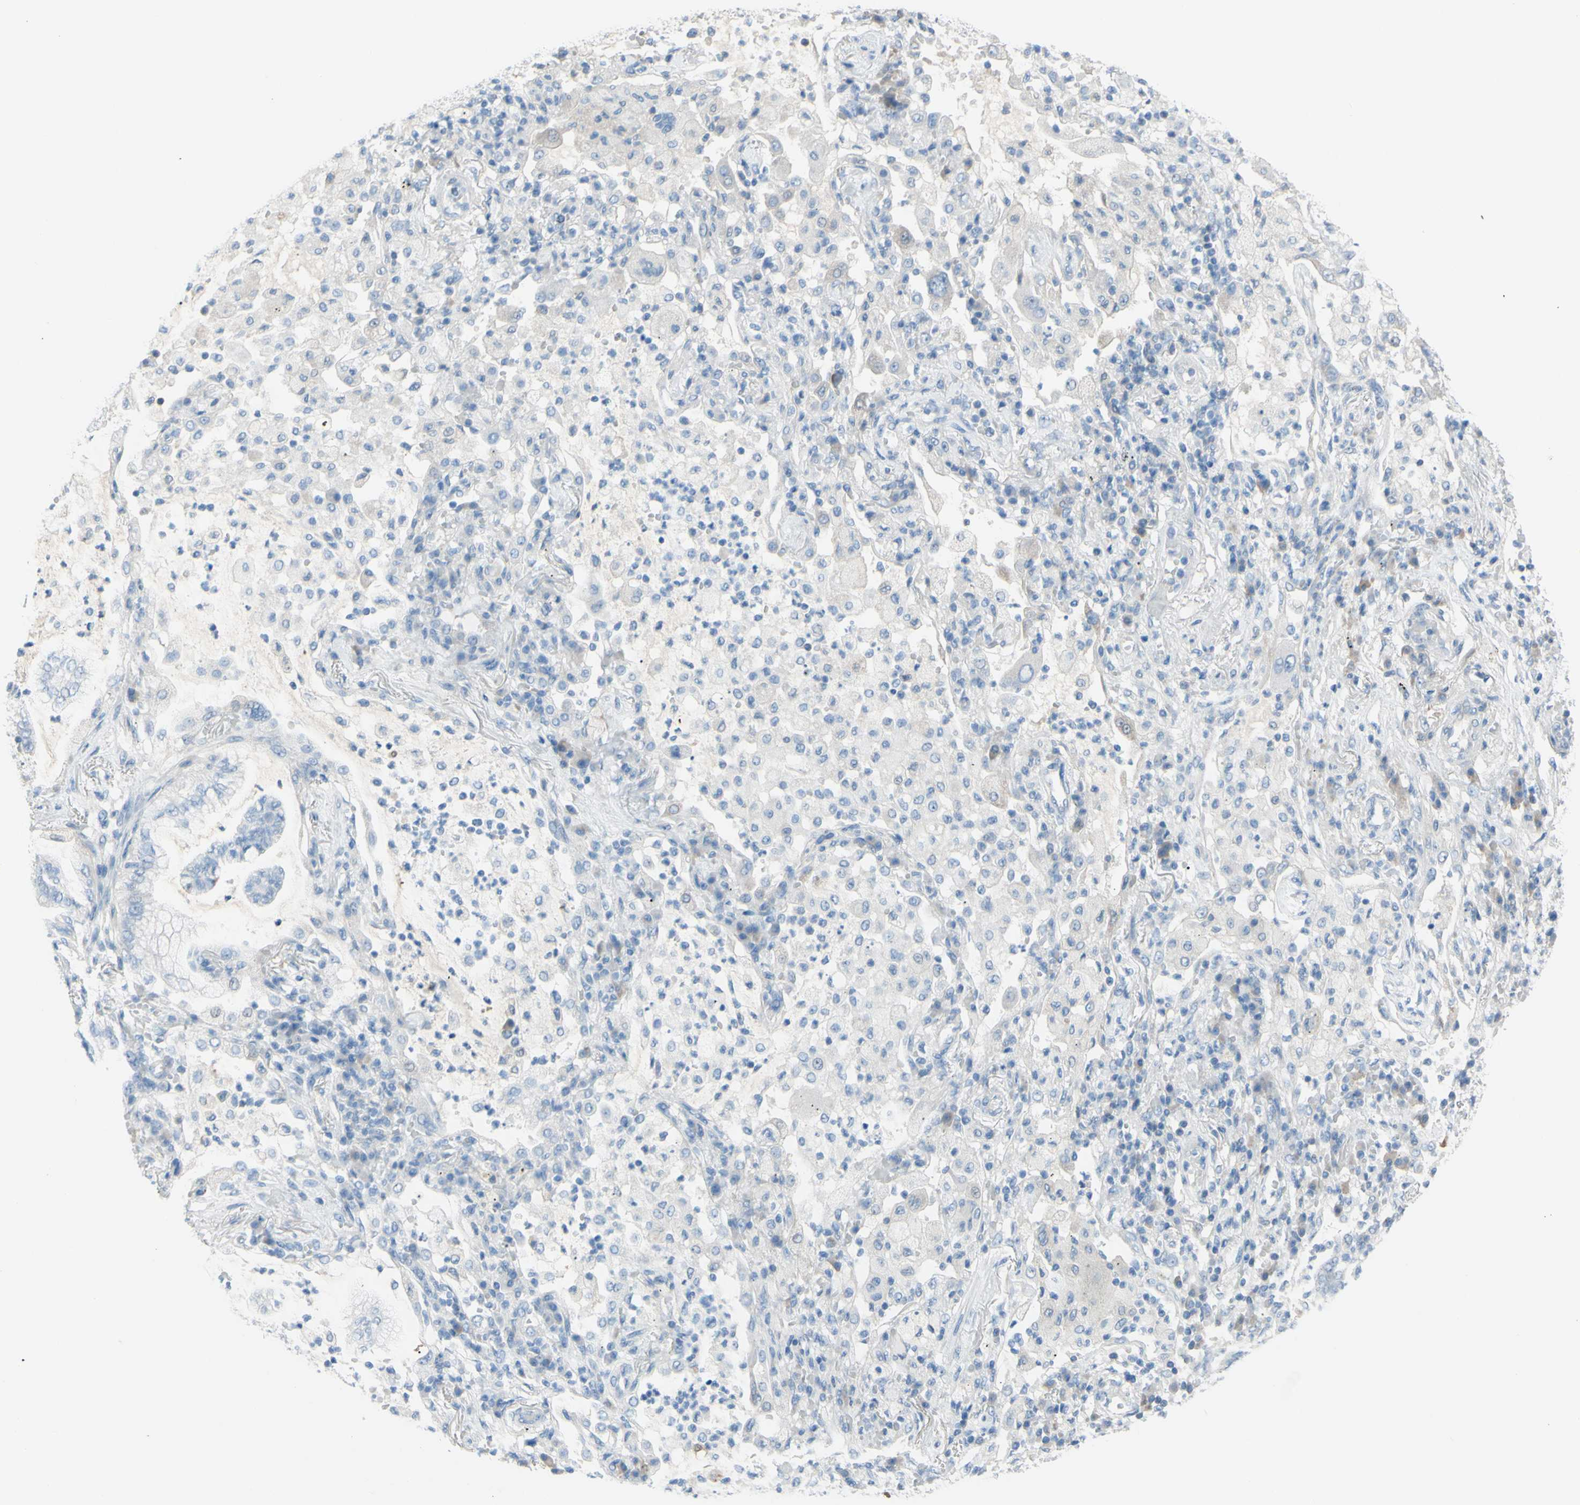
{"staining": {"intensity": "negative", "quantity": "none", "location": "none"}, "tissue": "lung cancer", "cell_type": "Tumor cells", "image_type": "cancer", "snomed": [{"axis": "morphology", "description": "Normal tissue, NOS"}, {"axis": "morphology", "description": "Adenocarcinoma, NOS"}, {"axis": "topography", "description": "Bronchus"}, {"axis": "topography", "description": "Lung"}], "caption": "Immunohistochemical staining of lung cancer reveals no significant expression in tumor cells.", "gene": "TFPI2", "patient": {"sex": "female", "age": 70}}